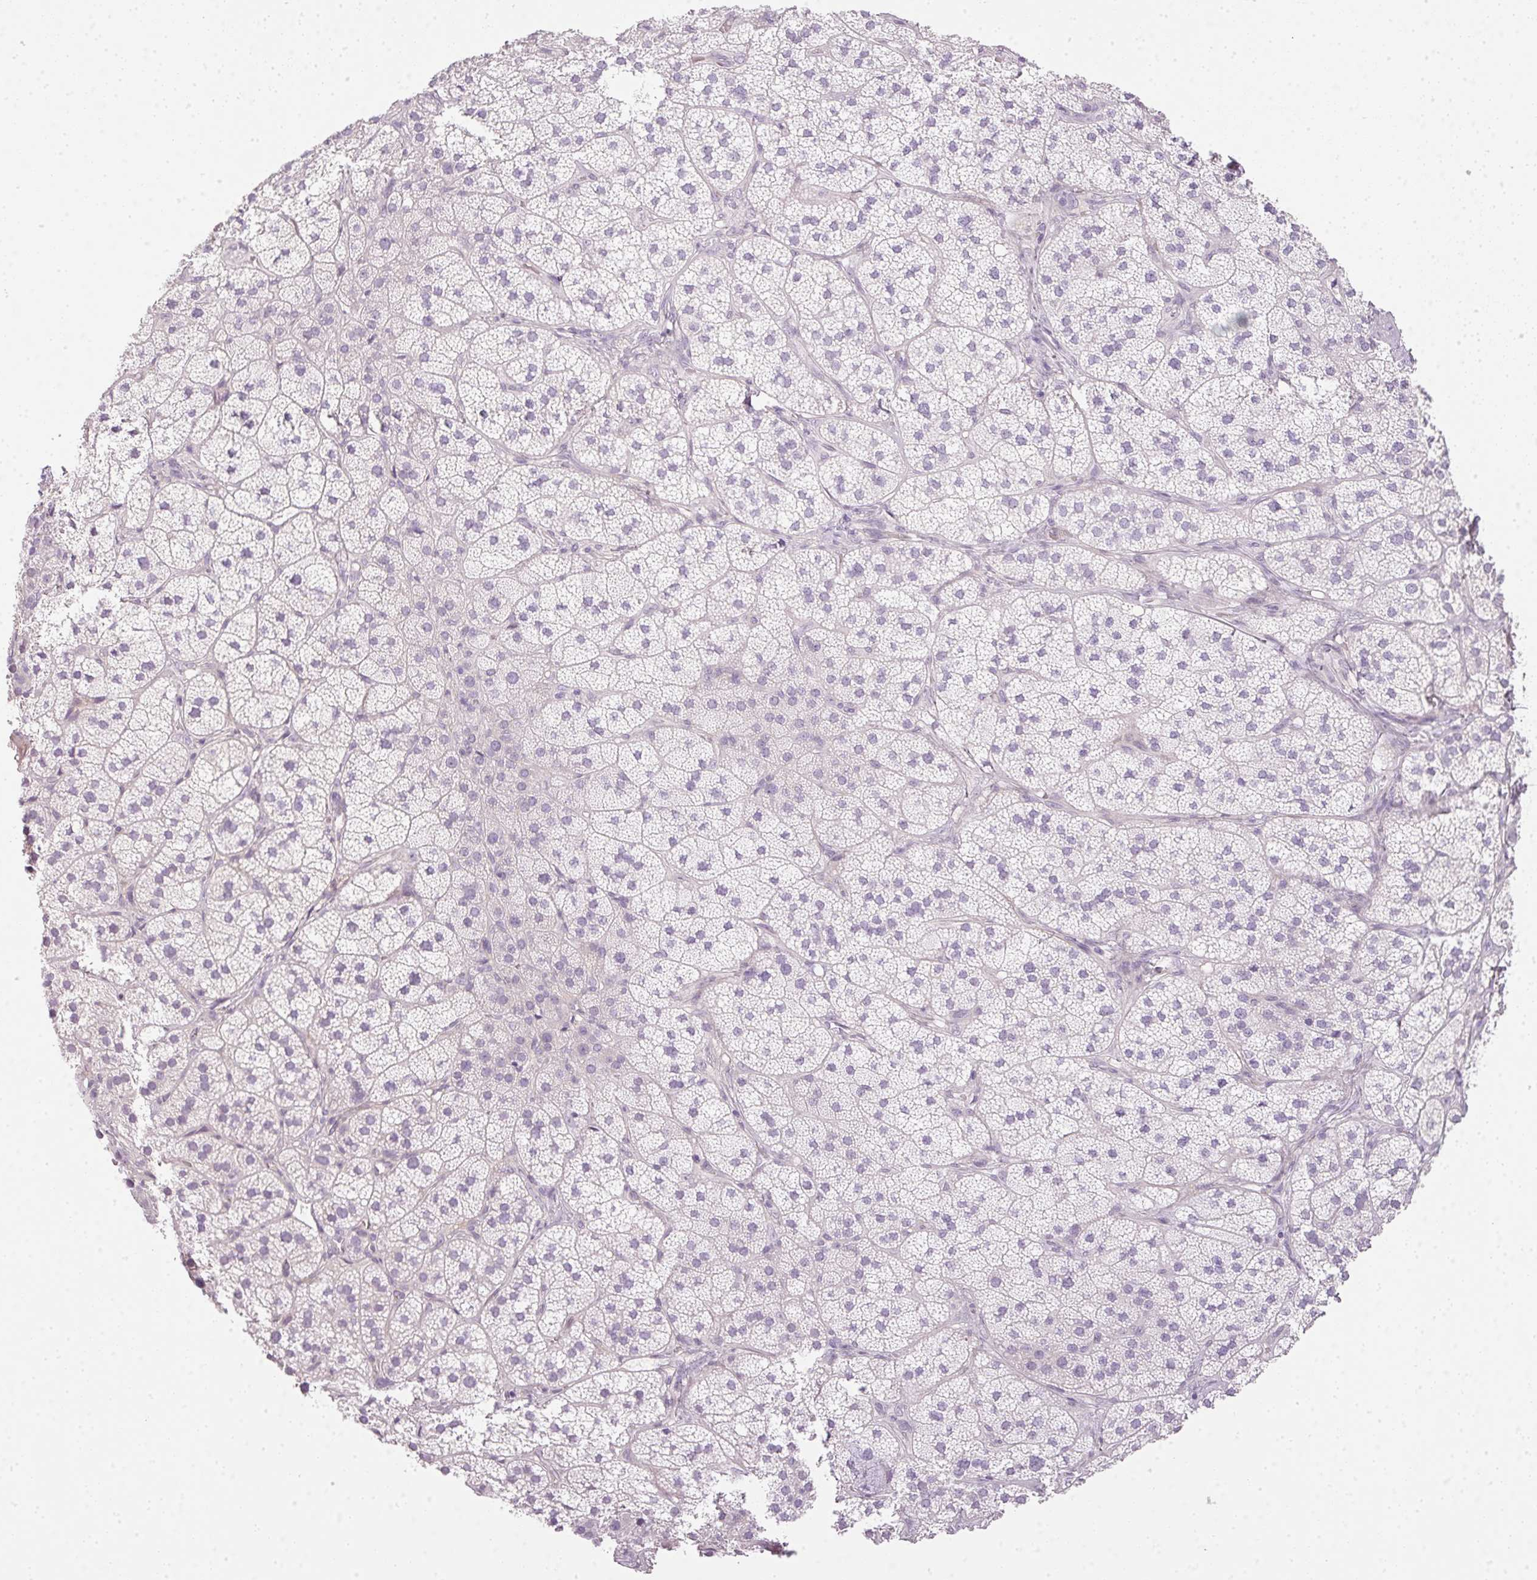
{"staining": {"intensity": "negative", "quantity": "none", "location": "none"}, "tissue": "adrenal gland", "cell_type": "Glandular cells", "image_type": "normal", "snomed": [{"axis": "morphology", "description": "Normal tissue, NOS"}, {"axis": "topography", "description": "Adrenal gland"}], "caption": "Immunohistochemistry (IHC) of normal adrenal gland shows no expression in glandular cells. Nuclei are stained in blue.", "gene": "RAX2", "patient": {"sex": "female", "age": 58}}